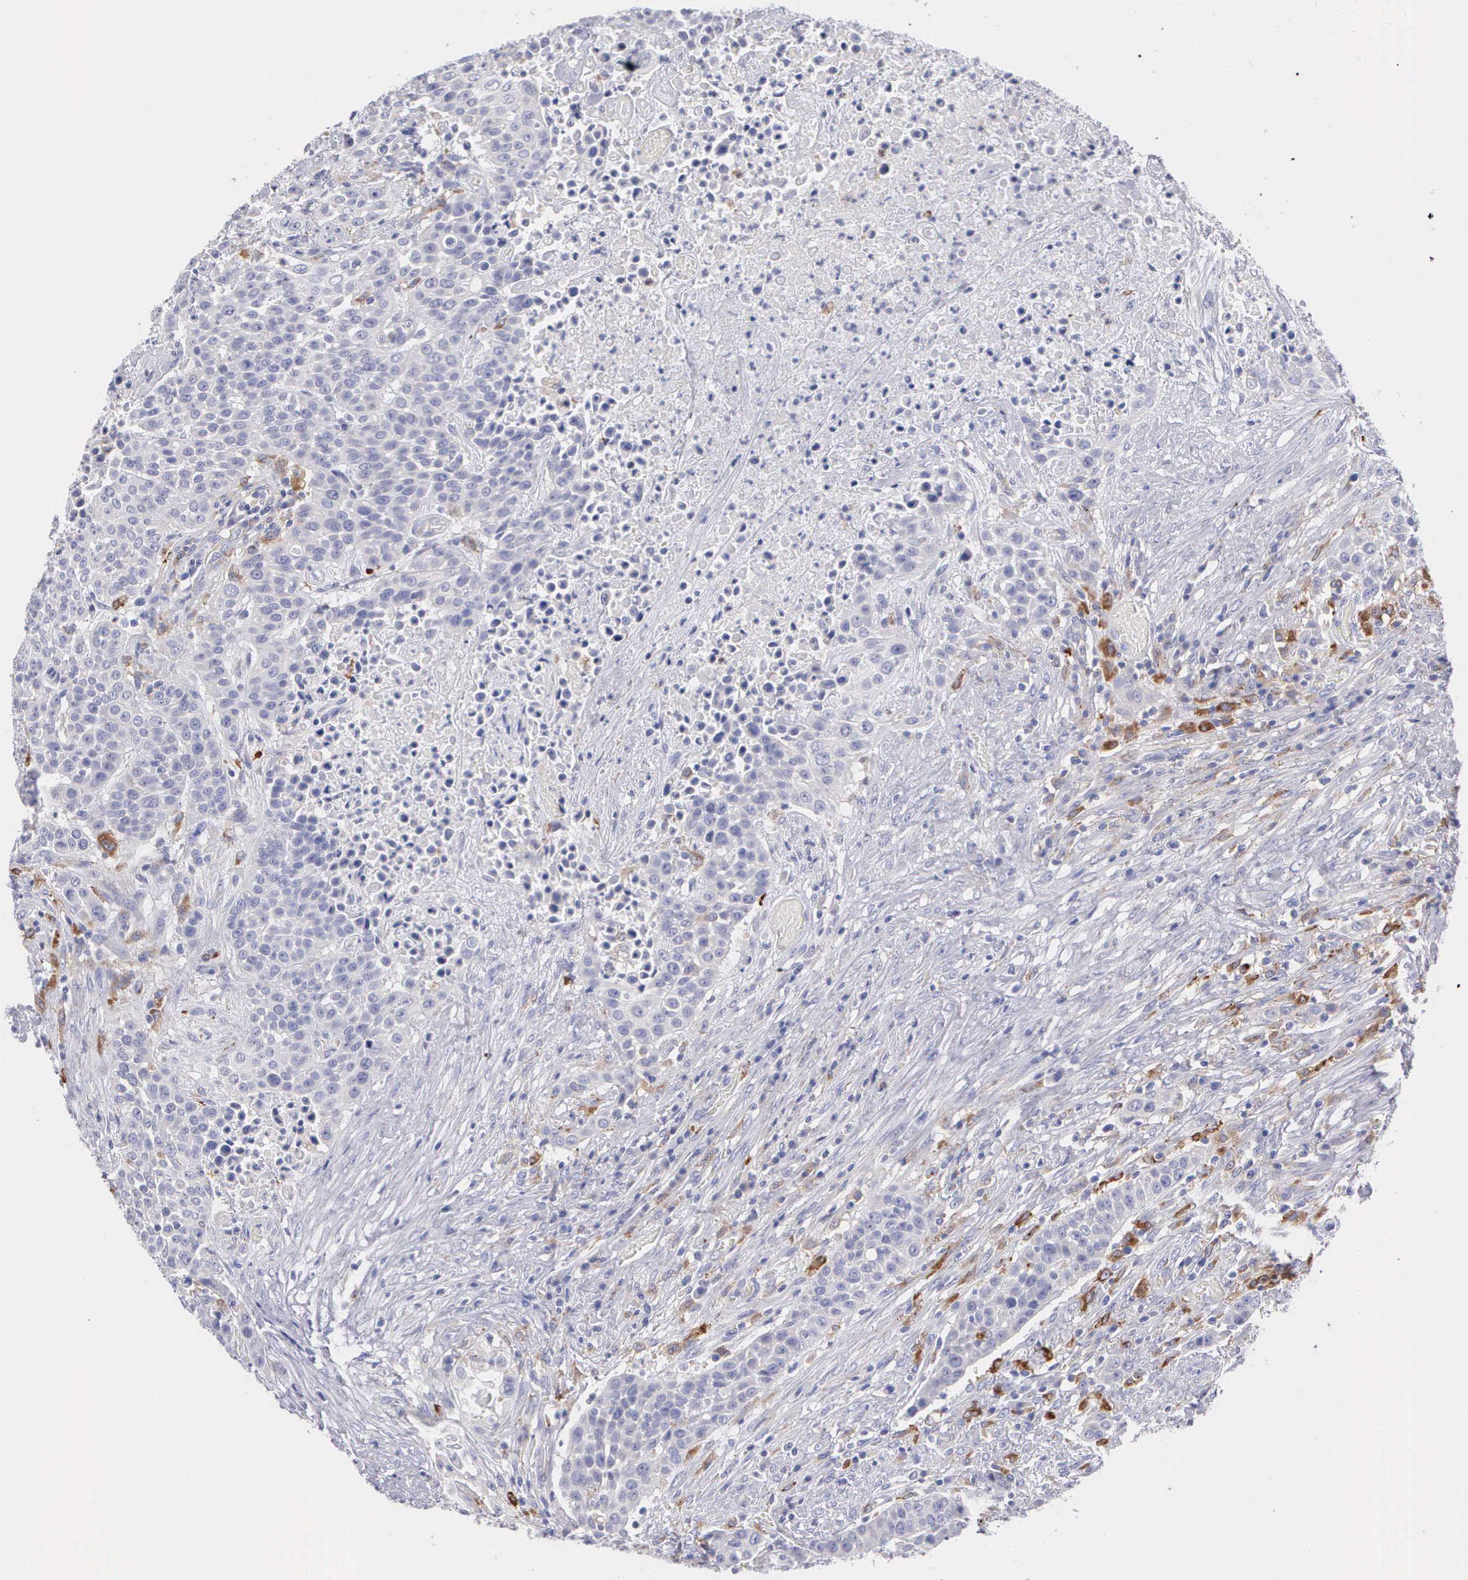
{"staining": {"intensity": "moderate", "quantity": "<25%", "location": "cytoplasmic/membranous"}, "tissue": "urothelial cancer", "cell_type": "Tumor cells", "image_type": "cancer", "snomed": [{"axis": "morphology", "description": "Urothelial carcinoma, High grade"}, {"axis": "topography", "description": "Urinary bladder"}], "caption": "Immunohistochemistry (IHC) micrograph of human urothelial carcinoma (high-grade) stained for a protein (brown), which exhibits low levels of moderate cytoplasmic/membranous positivity in about <25% of tumor cells.", "gene": "TYRP1", "patient": {"sex": "male", "age": 74}}